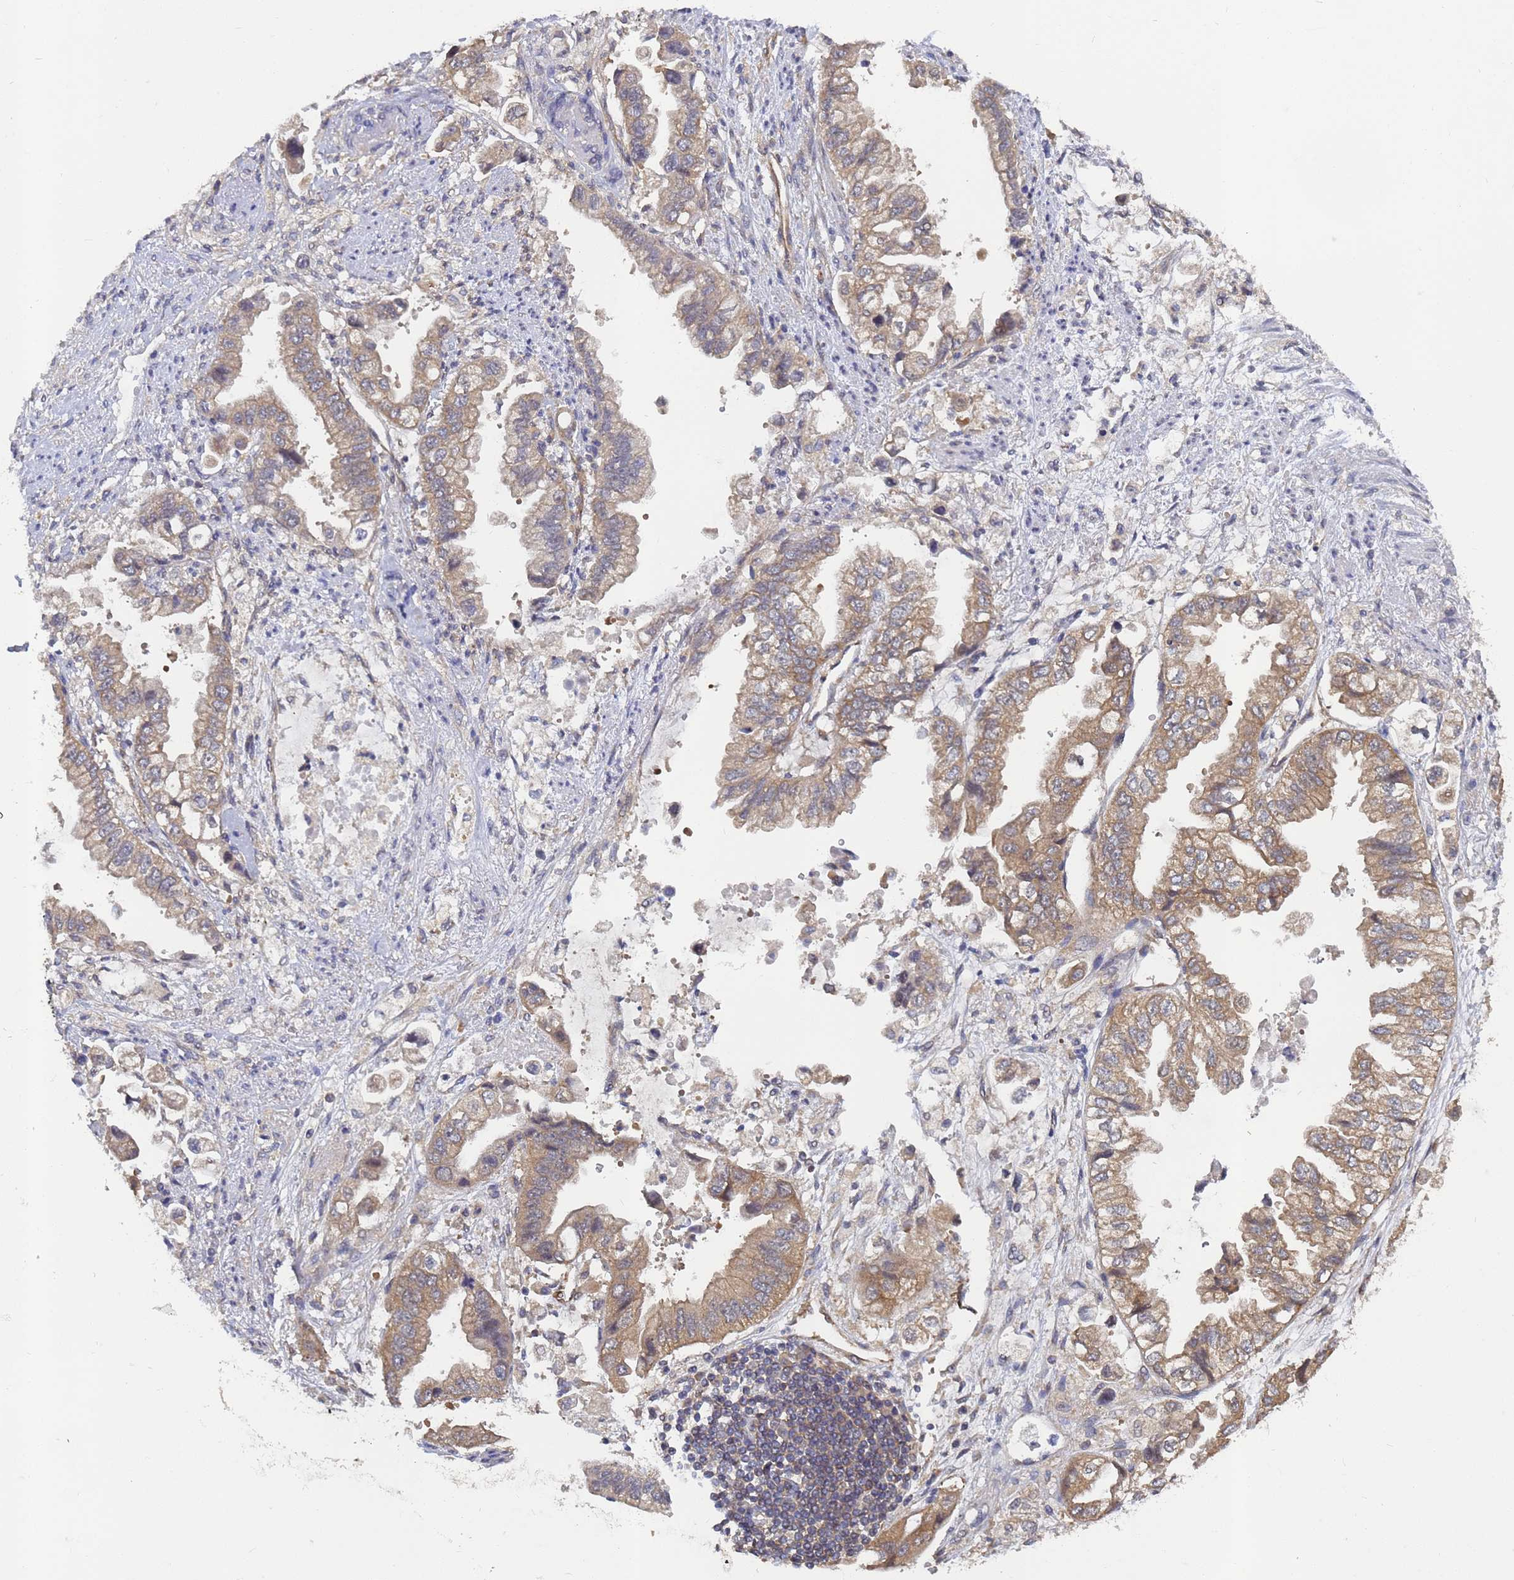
{"staining": {"intensity": "moderate", "quantity": ">75%", "location": "cytoplasmic/membranous"}, "tissue": "stomach cancer", "cell_type": "Tumor cells", "image_type": "cancer", "snomed": [{"axis": "morphology", "description": "Adenocarcinoma, NOS"}, {"axis": "topography", "description": "Stomach"}], "caption": "The micrograph exhibits immunohistochemical staining of stomach cancer. There is moderate cytoplasmic/membranous staining is seen in about >75% of tumor cells.", "gene": "ALS2CL", "patient": {"sex": "male", "age": 62}}